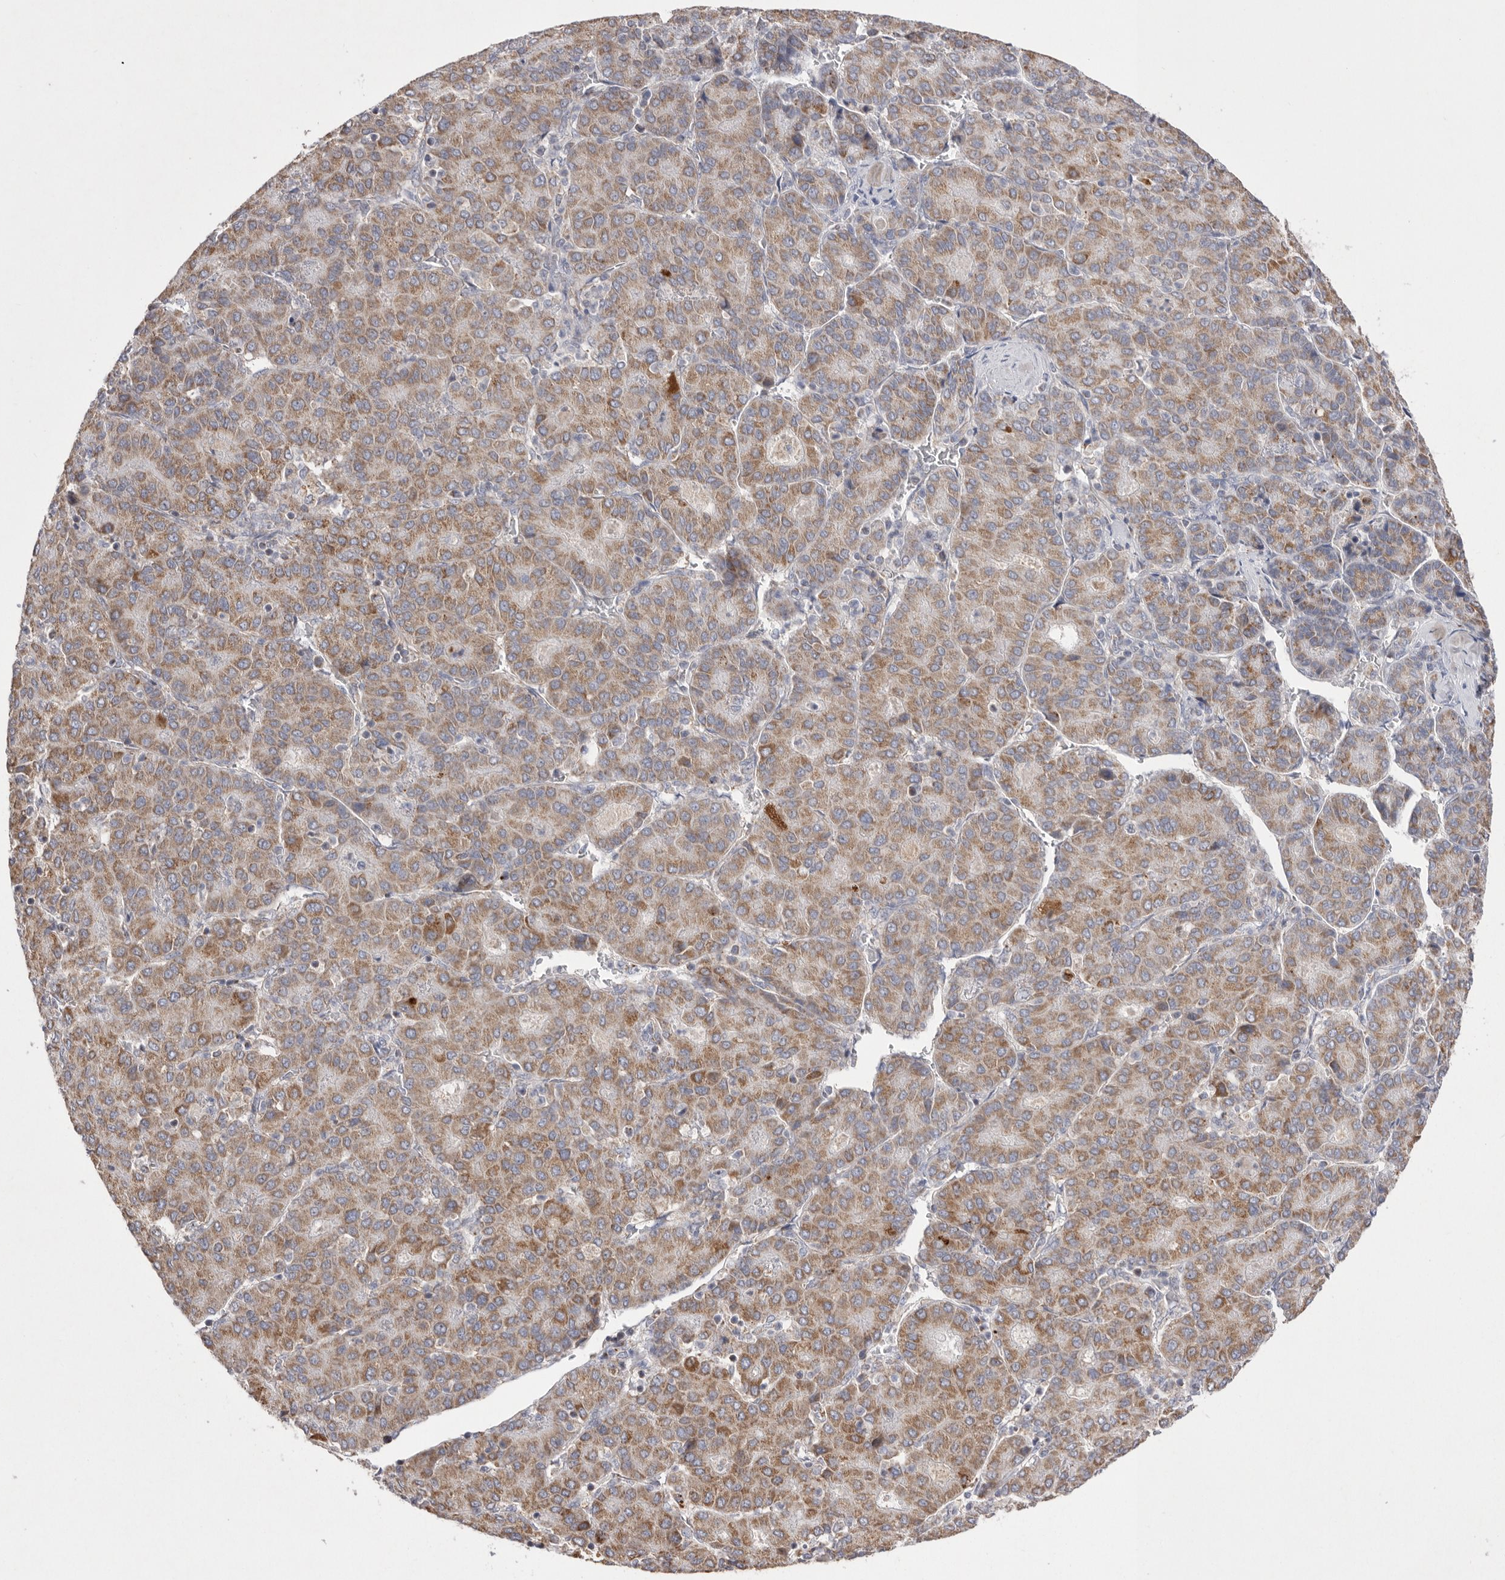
{"staining": {"intensity": "moderate", "quantity": ">75%", "location": "cytoplasmic/membranous"}, "tissue": "liver cancer", "cell_type": "Tumor cells", "image_type": "cancer", "snomed": [{"axis": "morphology", "description": "Carcinoma, Hepatocellular, NOS"}, {"axis": "topography", "description": "Liver"}], "caption": "Protein analysis of liver cancer tissue reveals moderate cytoplasmic/membranous expression in approximately >75% of tumor cells.", "gene": "VDAC3", "patient": {"sex": "male", "age": 65}}